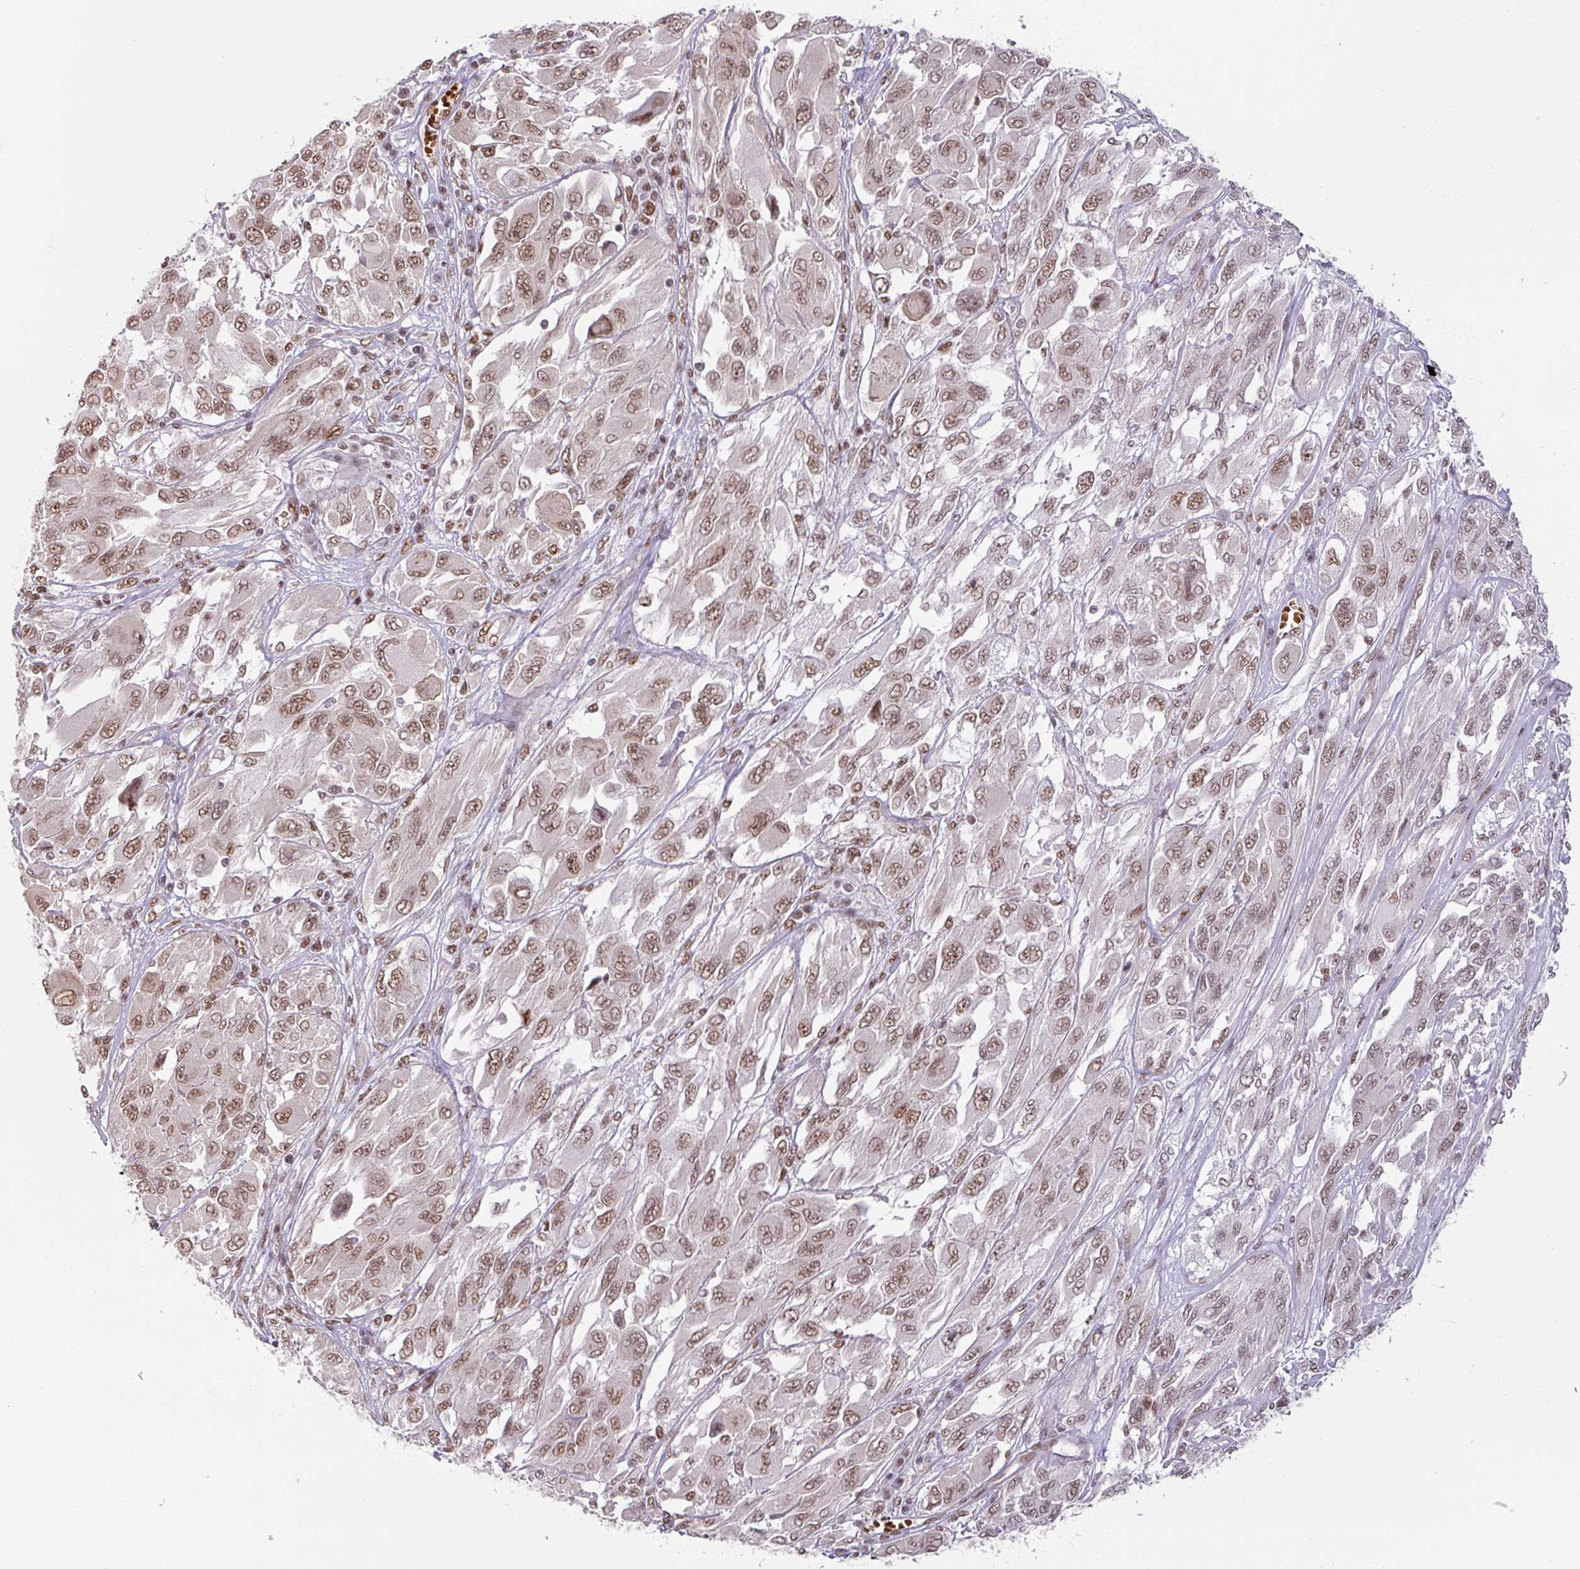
{"staining": {"intensity": "moderate", "quantity": ">75%", "location": "nuclear"}, "tissue": "melanoma", "cell_type": "Tumor cells", "image_type": "cancer", "snomed": [{"axis": "morphology", "description": "Malignant melanoma, NOS"}, {"axis": "topography", "description": "Skin"}], "caption": "Immunohistochemistry (IHC) histopathology image of neoplastic tissue: human malignant melanoma stained using IHC demonstrates medium levels of moderate protein expression localized specifically in the nuclear of tumor cells, appearing as a nuclear brown color.", "gene": "NCOA5", "patient": {"sex": "female", "age": 91}}